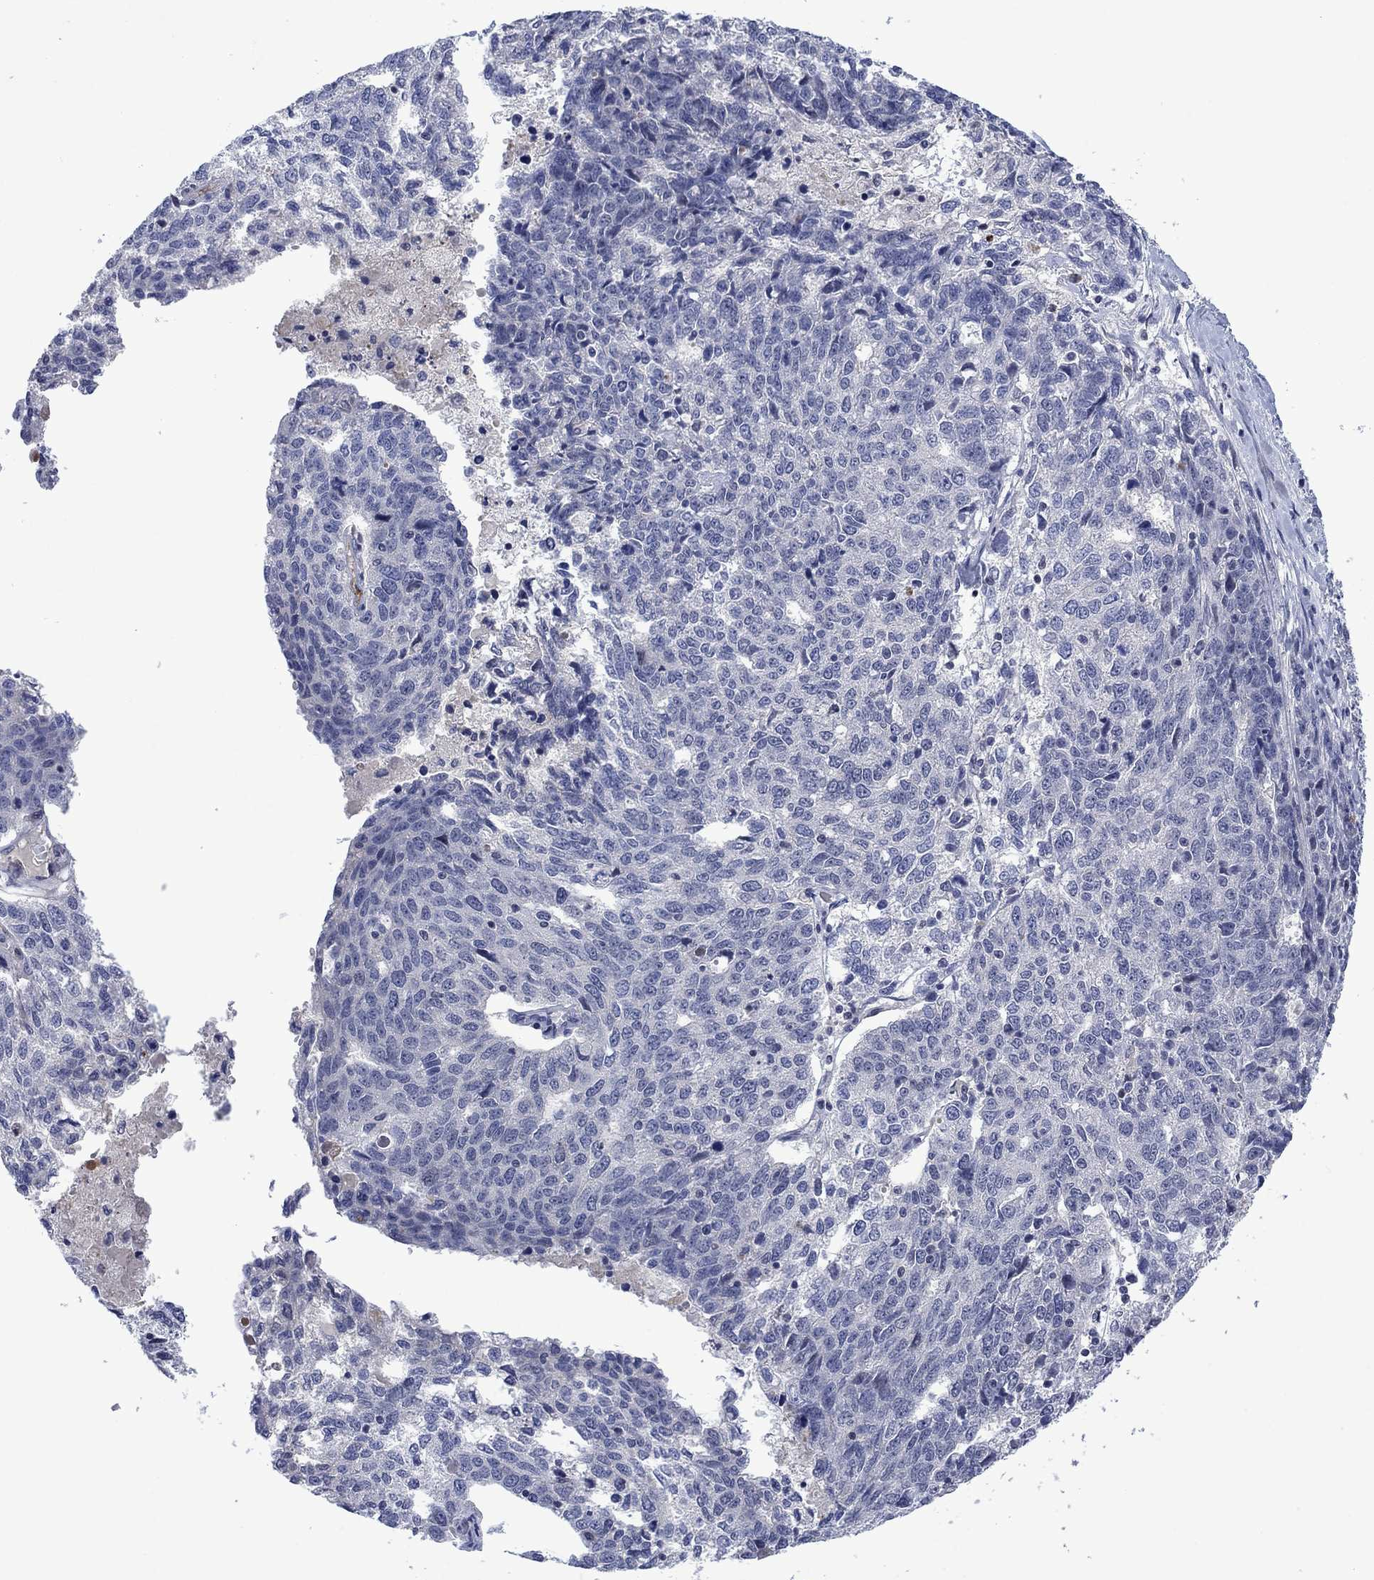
{"staining": {"intensity": "negative", "quantity": "none", "location": "none"}, "tissue": "ovarian cancer", "cell_type": "Tumor cells", "image_type": "cancer", "snomed": [{"axis": "morphology", "description": "Cystadenocarcinoma, serous, NOS"}, {"axis": "topography", "description": "Ovary"}], "caption": "Immunohistochemistry (IHC) micrograph of ovarian cancer (serous cystadenocarcinoma) stained for a protein (brown), which displays no positivity in tumor cells.", "gene": "AGL", "patient": {"sex": "female", "age": 71}}